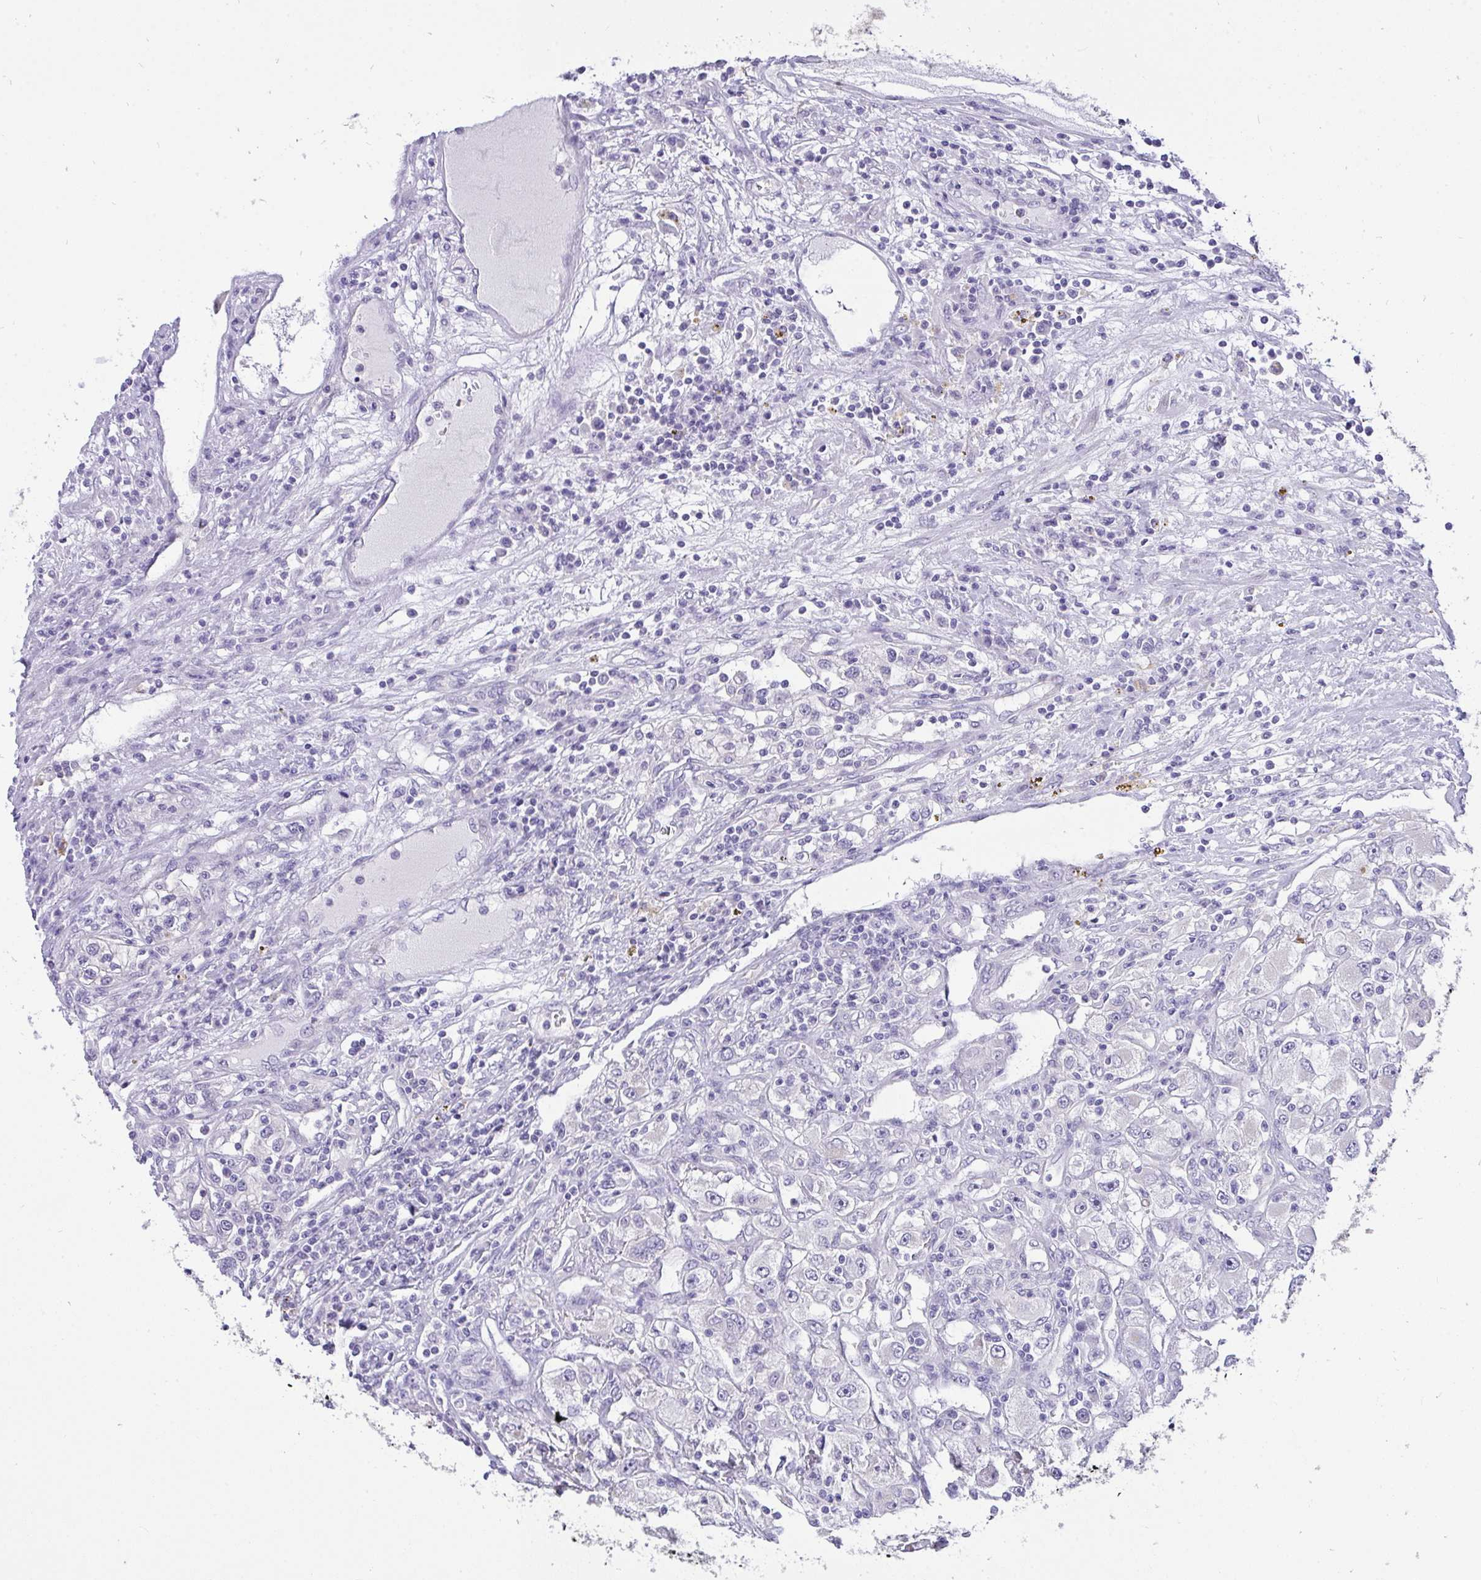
{"staining": {"intensity": "negative", "quantity": "none", "location": "none"}, "tissue": "renal cancer", "cell_type": "Tumor cells", "image_type": "cancer", "snomed": [{"axis": "morphology", "description": "Adenocarcinoma, NOS"}, {"axis": "topography", "description": "Kidney"}], "caption": "Immunohistochemical staining of renal cancer demonstrates no significant expression in tumor cells.", "gene": "VGLL3", "patient": {"sex": "female", "age": 52}}